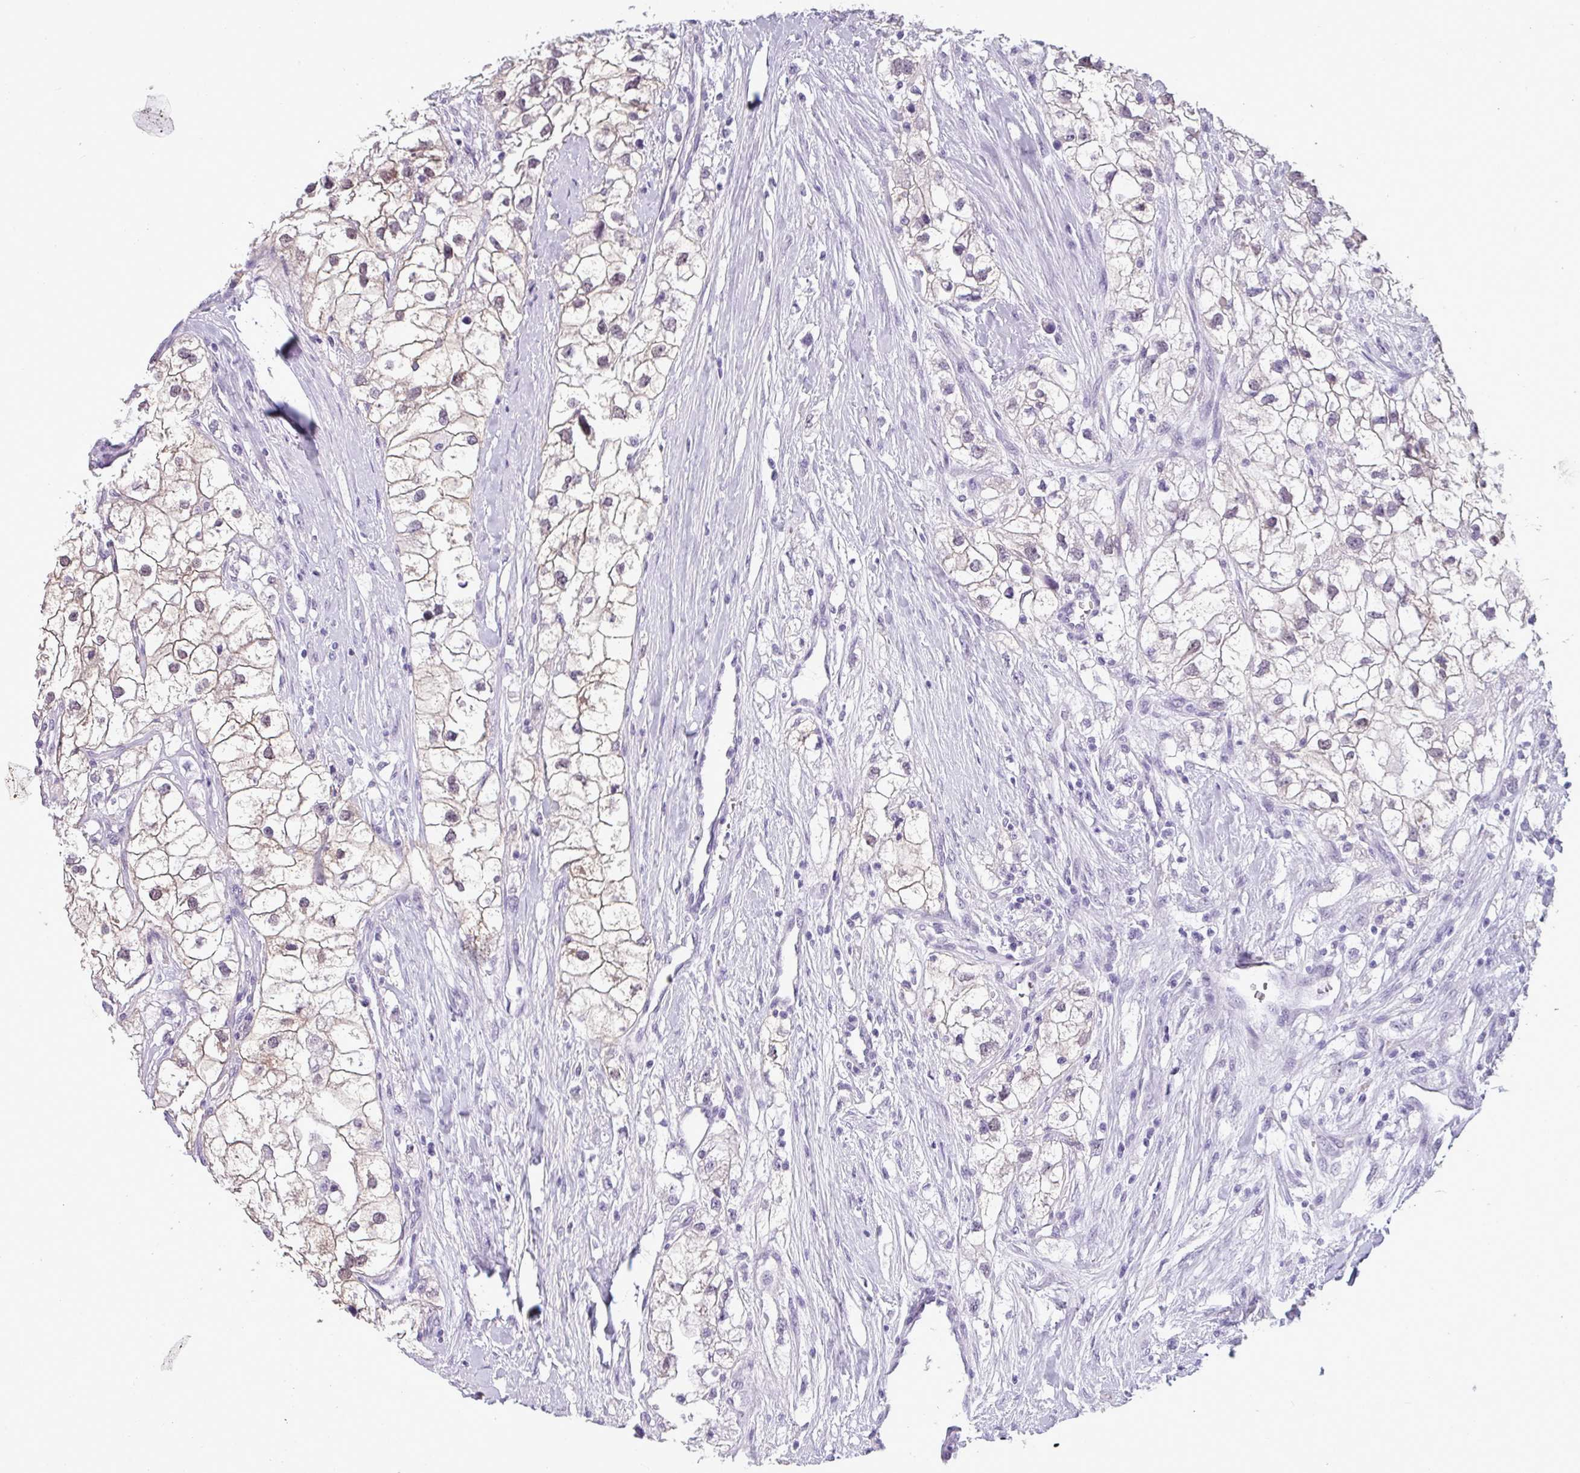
{"staining": {"intensity": "weak", "quantity": "25%-75%", "location": "cytoplasmic/membranous,nuclear"}, "tissue": "renal cancer", "cell_type": "Tumor cells", "image_type": "cancer", "snomed": [{"axis": "morphology", "description": "Adenocarcinoma, NOS"}, {"axis": "topography", "description": "Kidney"}], "caption": "Protein staining displays weak cytoplasmic/membranous and nuclear staining in approximately 25%-75% of tumor cells in adenocarcinoma (renal).", "gene": "SRGAP1", "patient": {"sex": "male", "age": 59}}